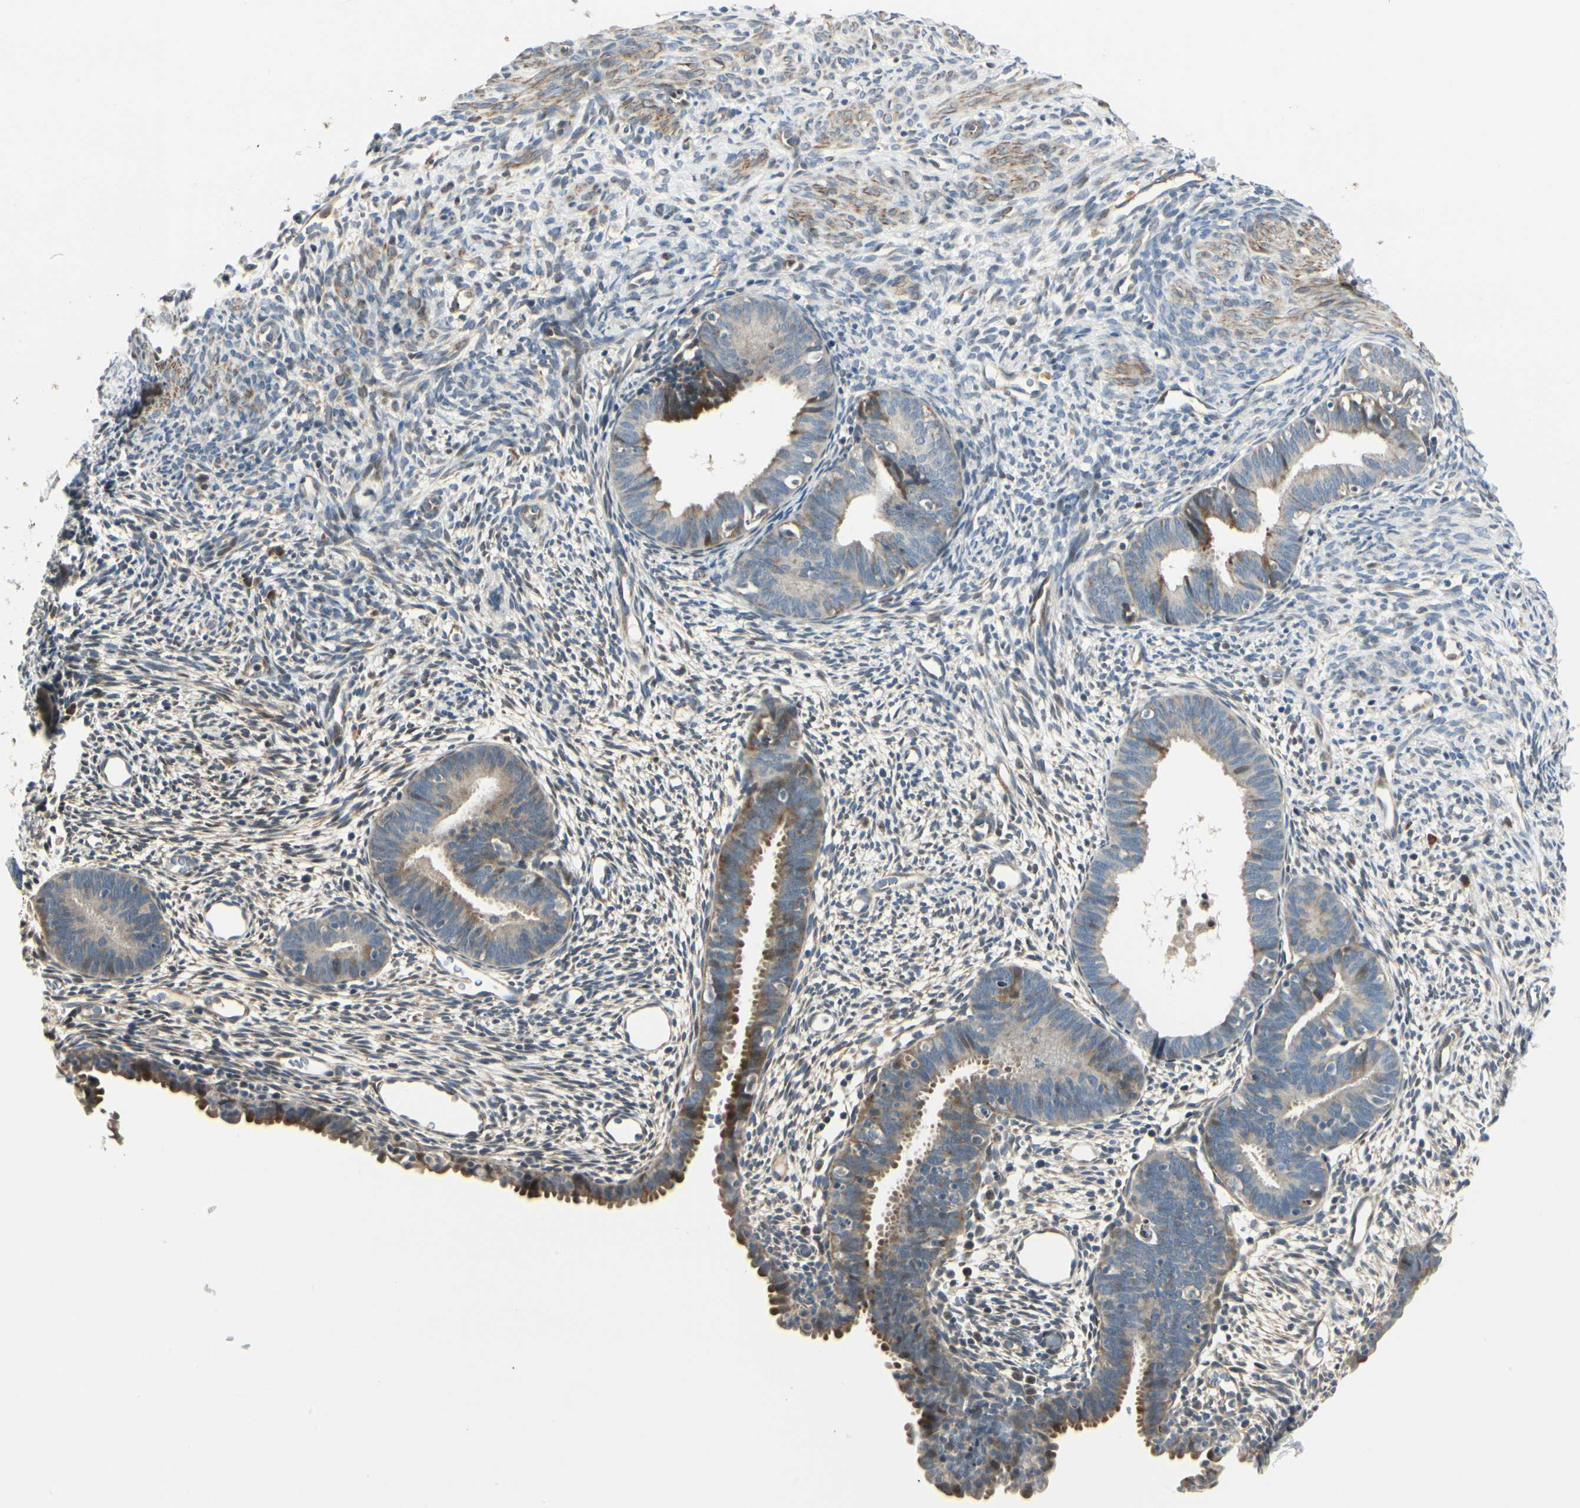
{"staining": {"intensity": "weak", "quantity": "<25%", "location": "cytoplasmic/membranous"}, "tissue": "endometrium", "cell_type": "Cells in endometrial stroma", "image_type": "normal", "snomed": [{"axis": "morphology", "description": "Normal tissue, NOS"}, {"axis": "morphology", "description": "Atrophy, NOS"}, {"axis": "topography", "description": "Uterus"}, {"axis": "topography", "description": "Endometrium"}], "caption": "The histopathology image shows no staining of cells in endometrial stroma in unremarkable endometrium. The staining was performed using DAB to visualize the protein expression in brown, while the nuclei were stained in blue with hematoxylin (Magnification: 20x).", "gene": "P4HA3", "patient": {"sex": "female", "age": 68}}